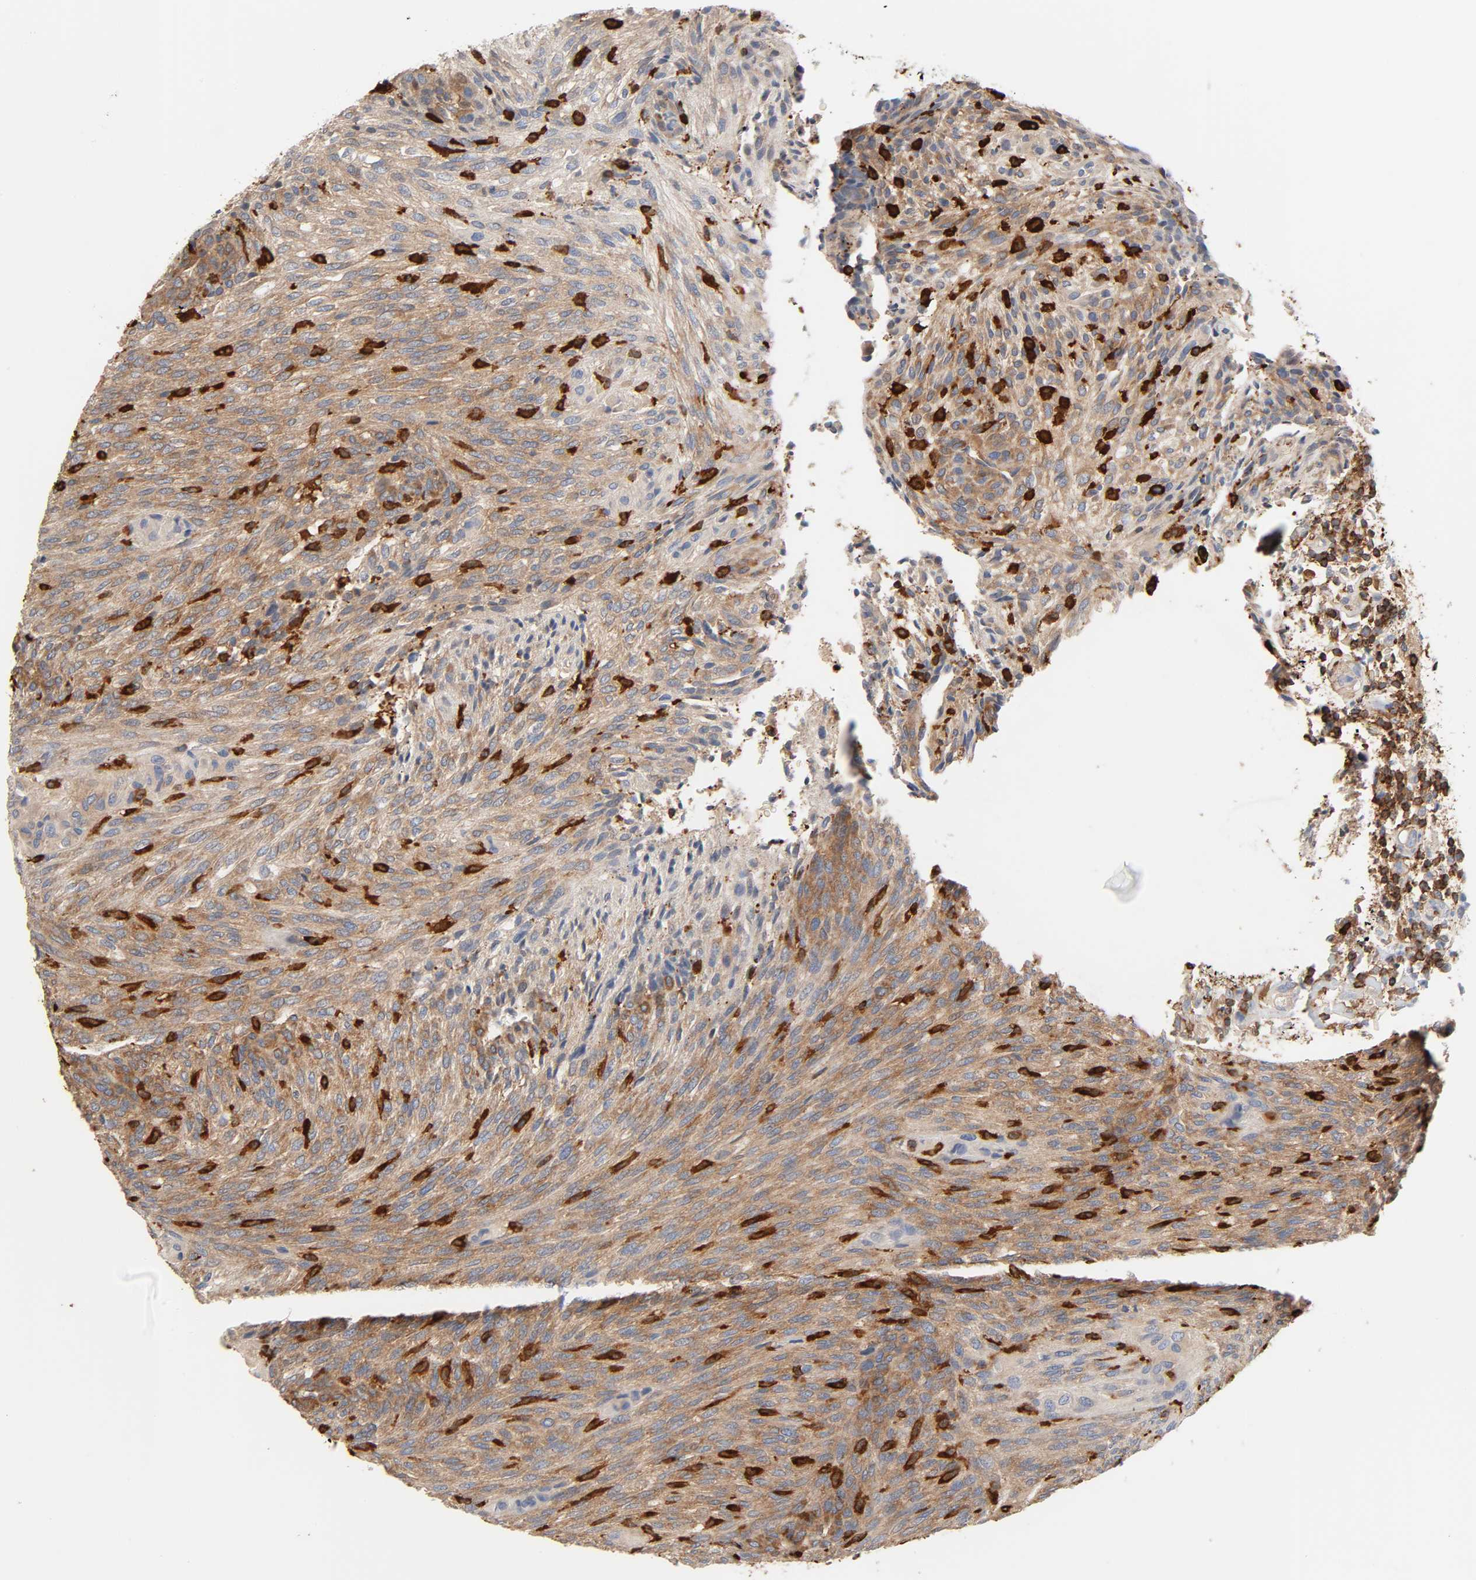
{"staining": {"intensity": "moderate", "quantity": ">75%", "location": "cytoplasmic/membranous"}, "tissue": "glioma", "cell_type": "Tumor cells", "image_type": "cancer", "snomed": [{"axis": "morphology", "description": "Glioma, malignant, High grade"}, {"axis": "topography", "description": "Cerebral cortex"}], "caption": "DAB (3,3'-diaminobenzidine) immunohistochemical staining of malignant glioma (high-grade) shows moderate cytoplasmic/membranous protein positivity in about >75% of tumor cells.", "gene": "BIN1", "patient": {"sex": "female", "age": 55}}